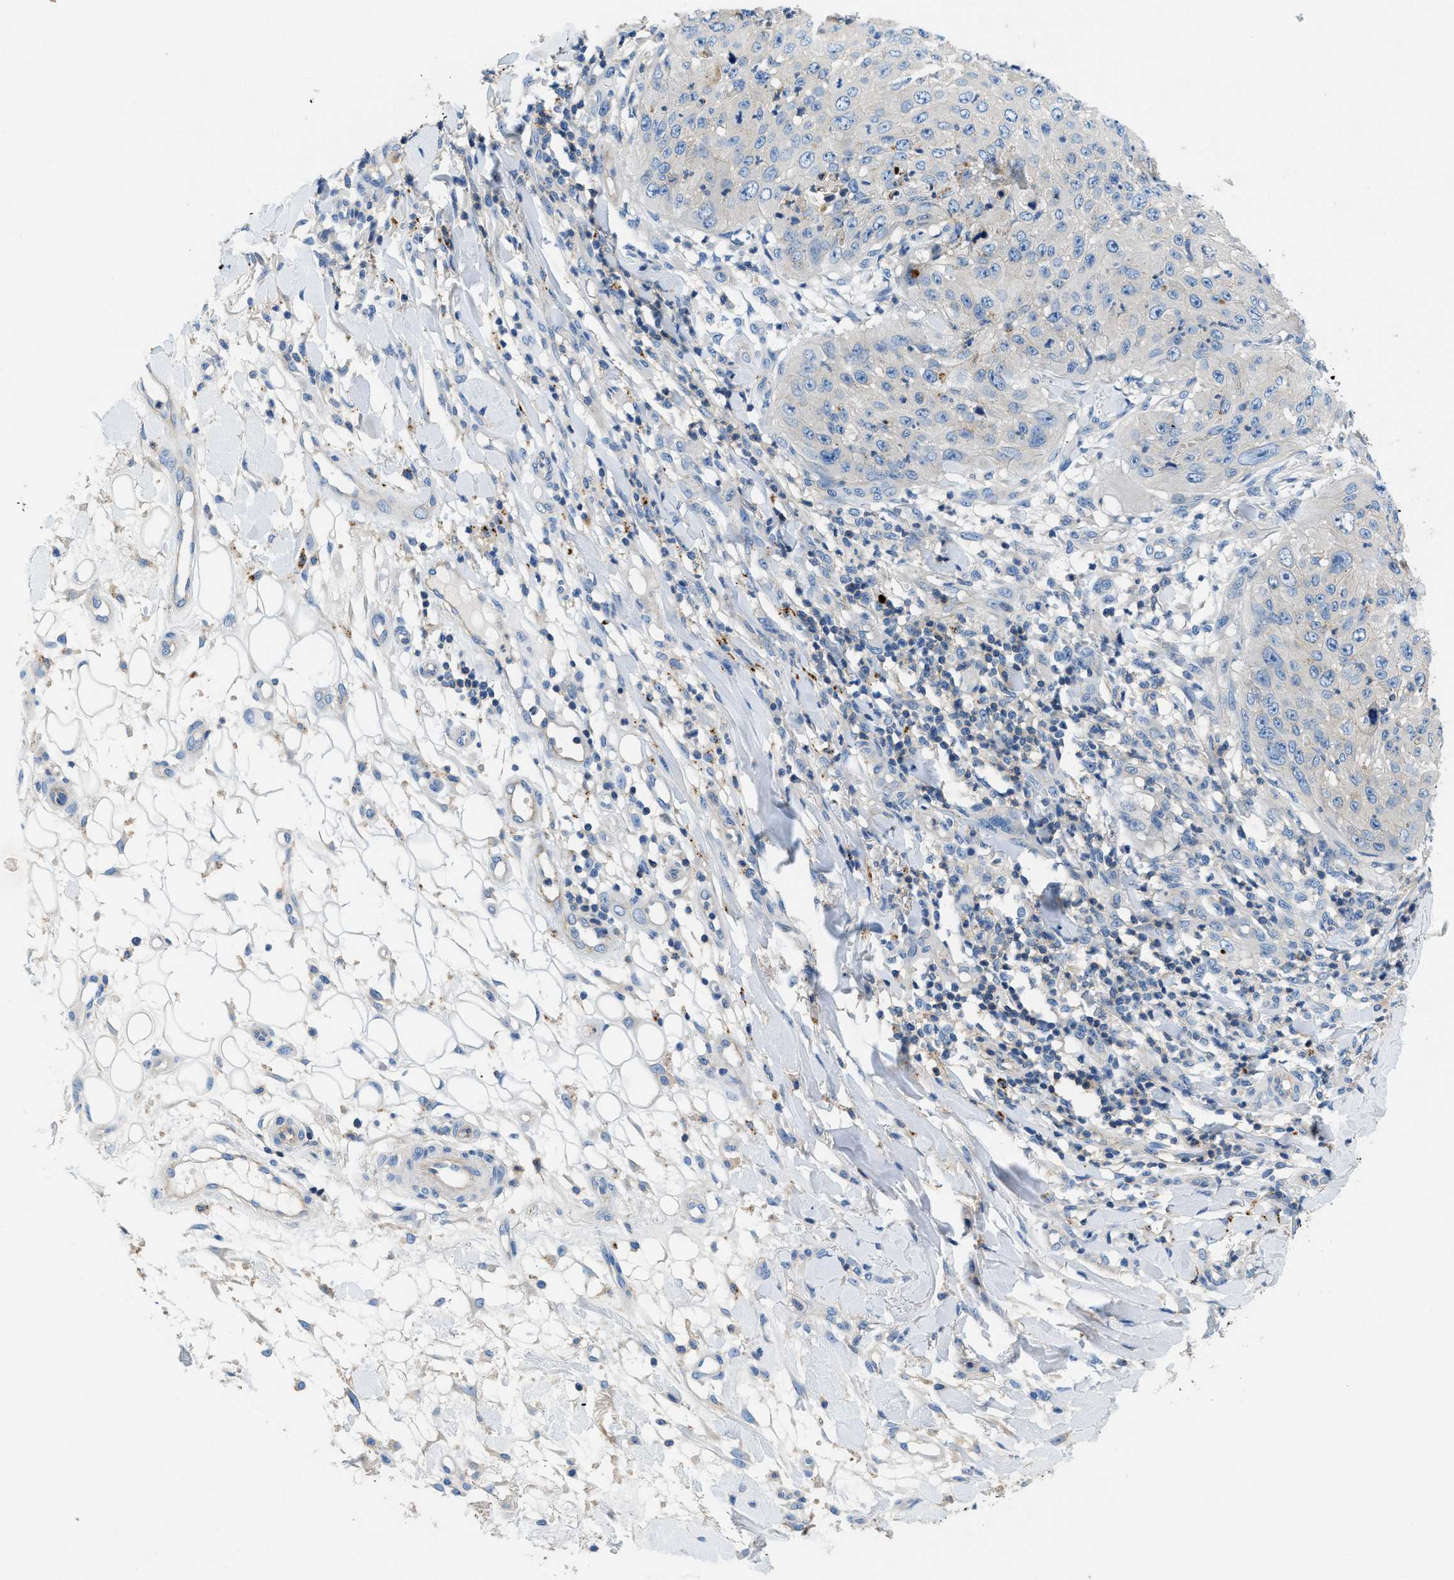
{"staining": {"intensity": "negative", "quantity": "none", "location": "none"}, "tissue": "skin cancer", "cell_type": "Tumor cells", "image_type": "cancer", "snomed": [{"axis": "morphology", "description": "Squamous cell carcinoma, NOS"}, {"axis": "topography", "description": "Skin"}], "caption": "There is no significant staining in tumor cells of squamous cell carcinoma (skin).", "gene": "ORAI1", "patient": {"sex": "female", "age": 80}}